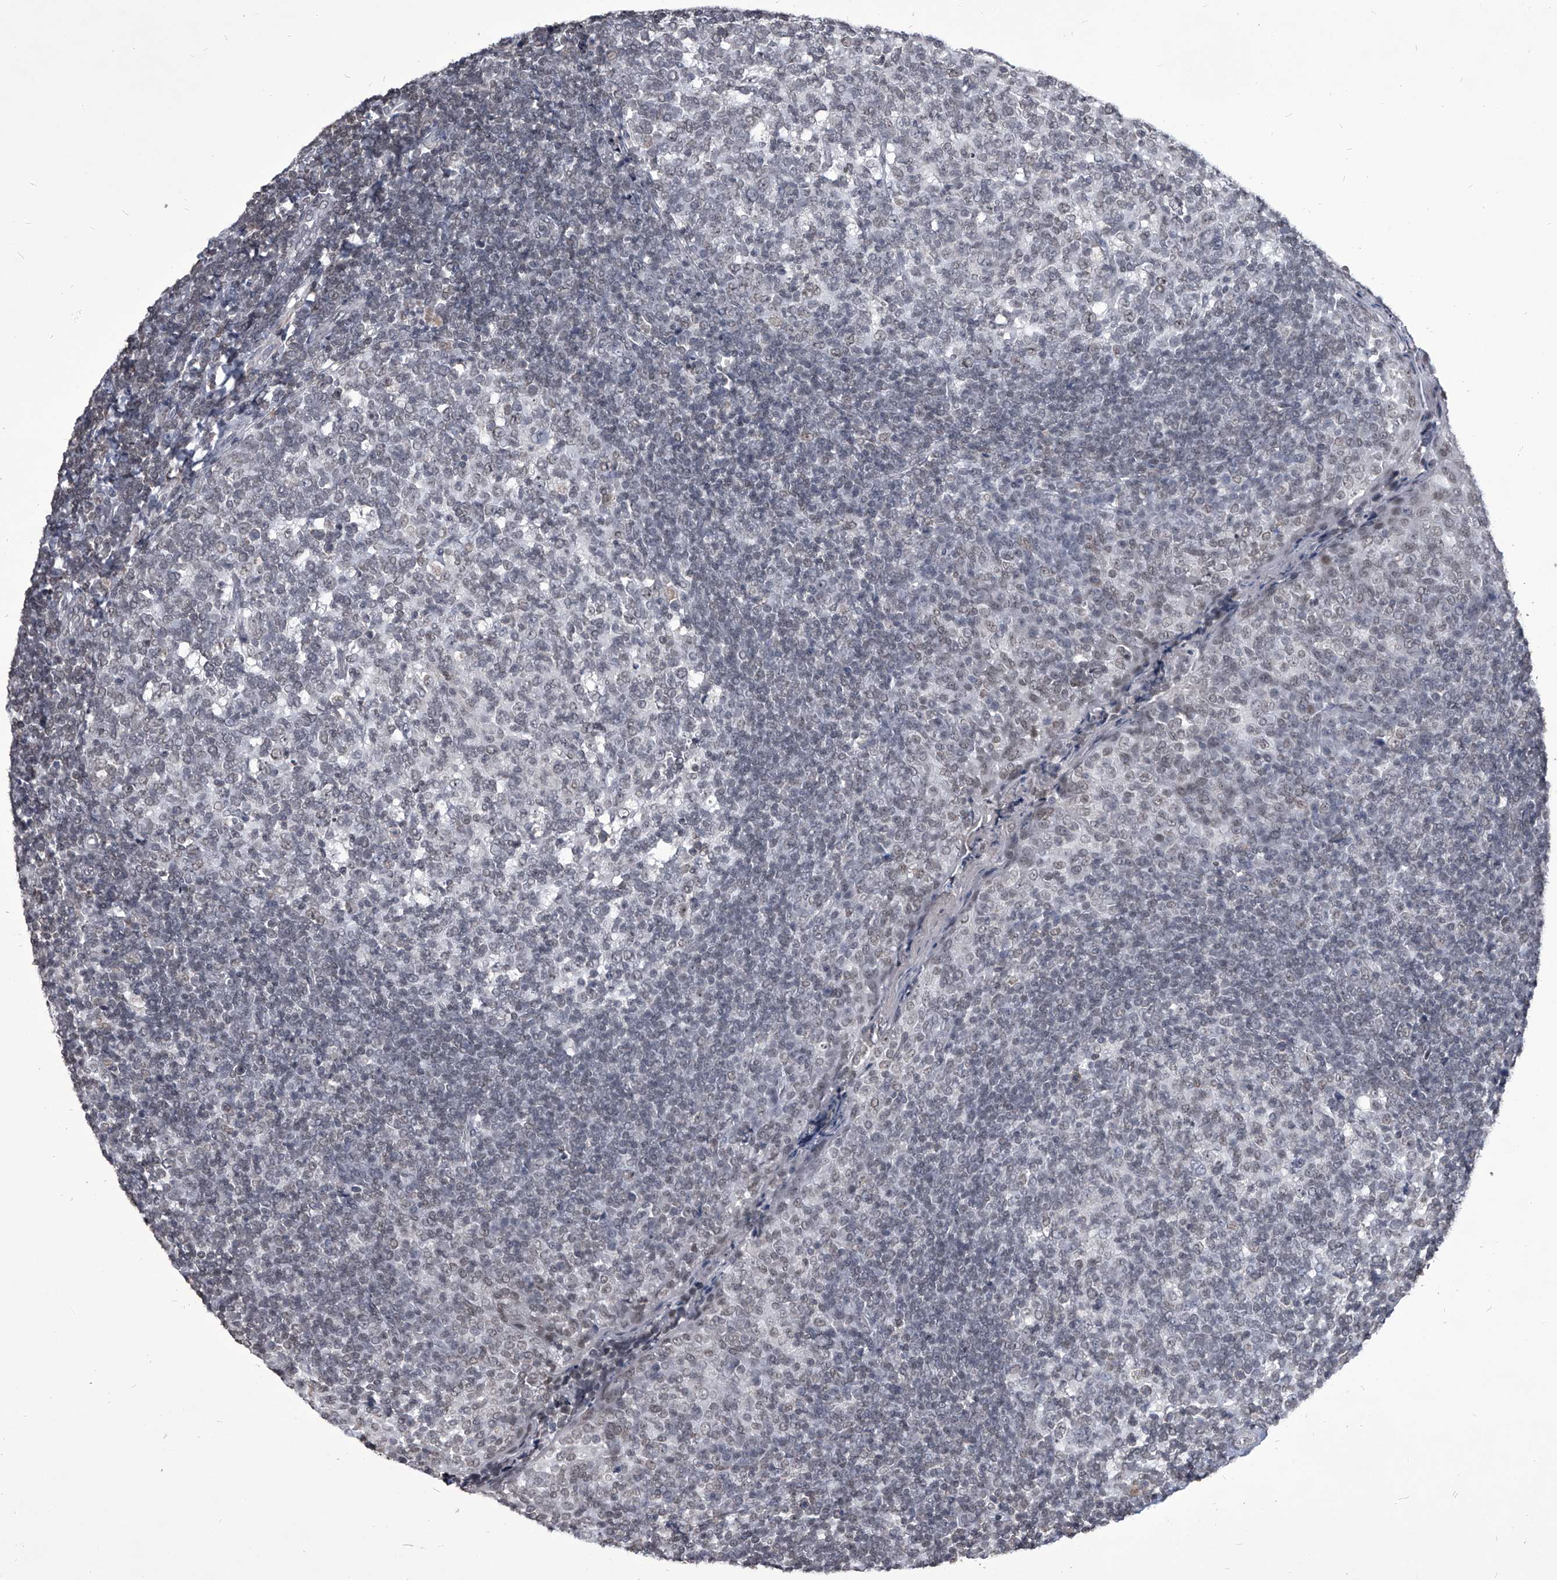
{"staining": {"intensity": "negative", "quantity": "none", "location": "none"}, "tissue": "tonsil", "cell_type": "Germinal center cells", "image_type": "normal", "snomed": [{"axis": "morphology", "description": "Normal tissue, NOS"}, {"axis": "topography", "description": "Tonsil"}], "caption": "Immunohistochemical staining of normal human tonsil reveals no significant positivity in germinal center cells. (DAB immunohistochemistry (IHC) visualized using brightfield microscopy, high magnification).", "gene": "PPIL4", "patient": {"sex": "female", "age": 19}}